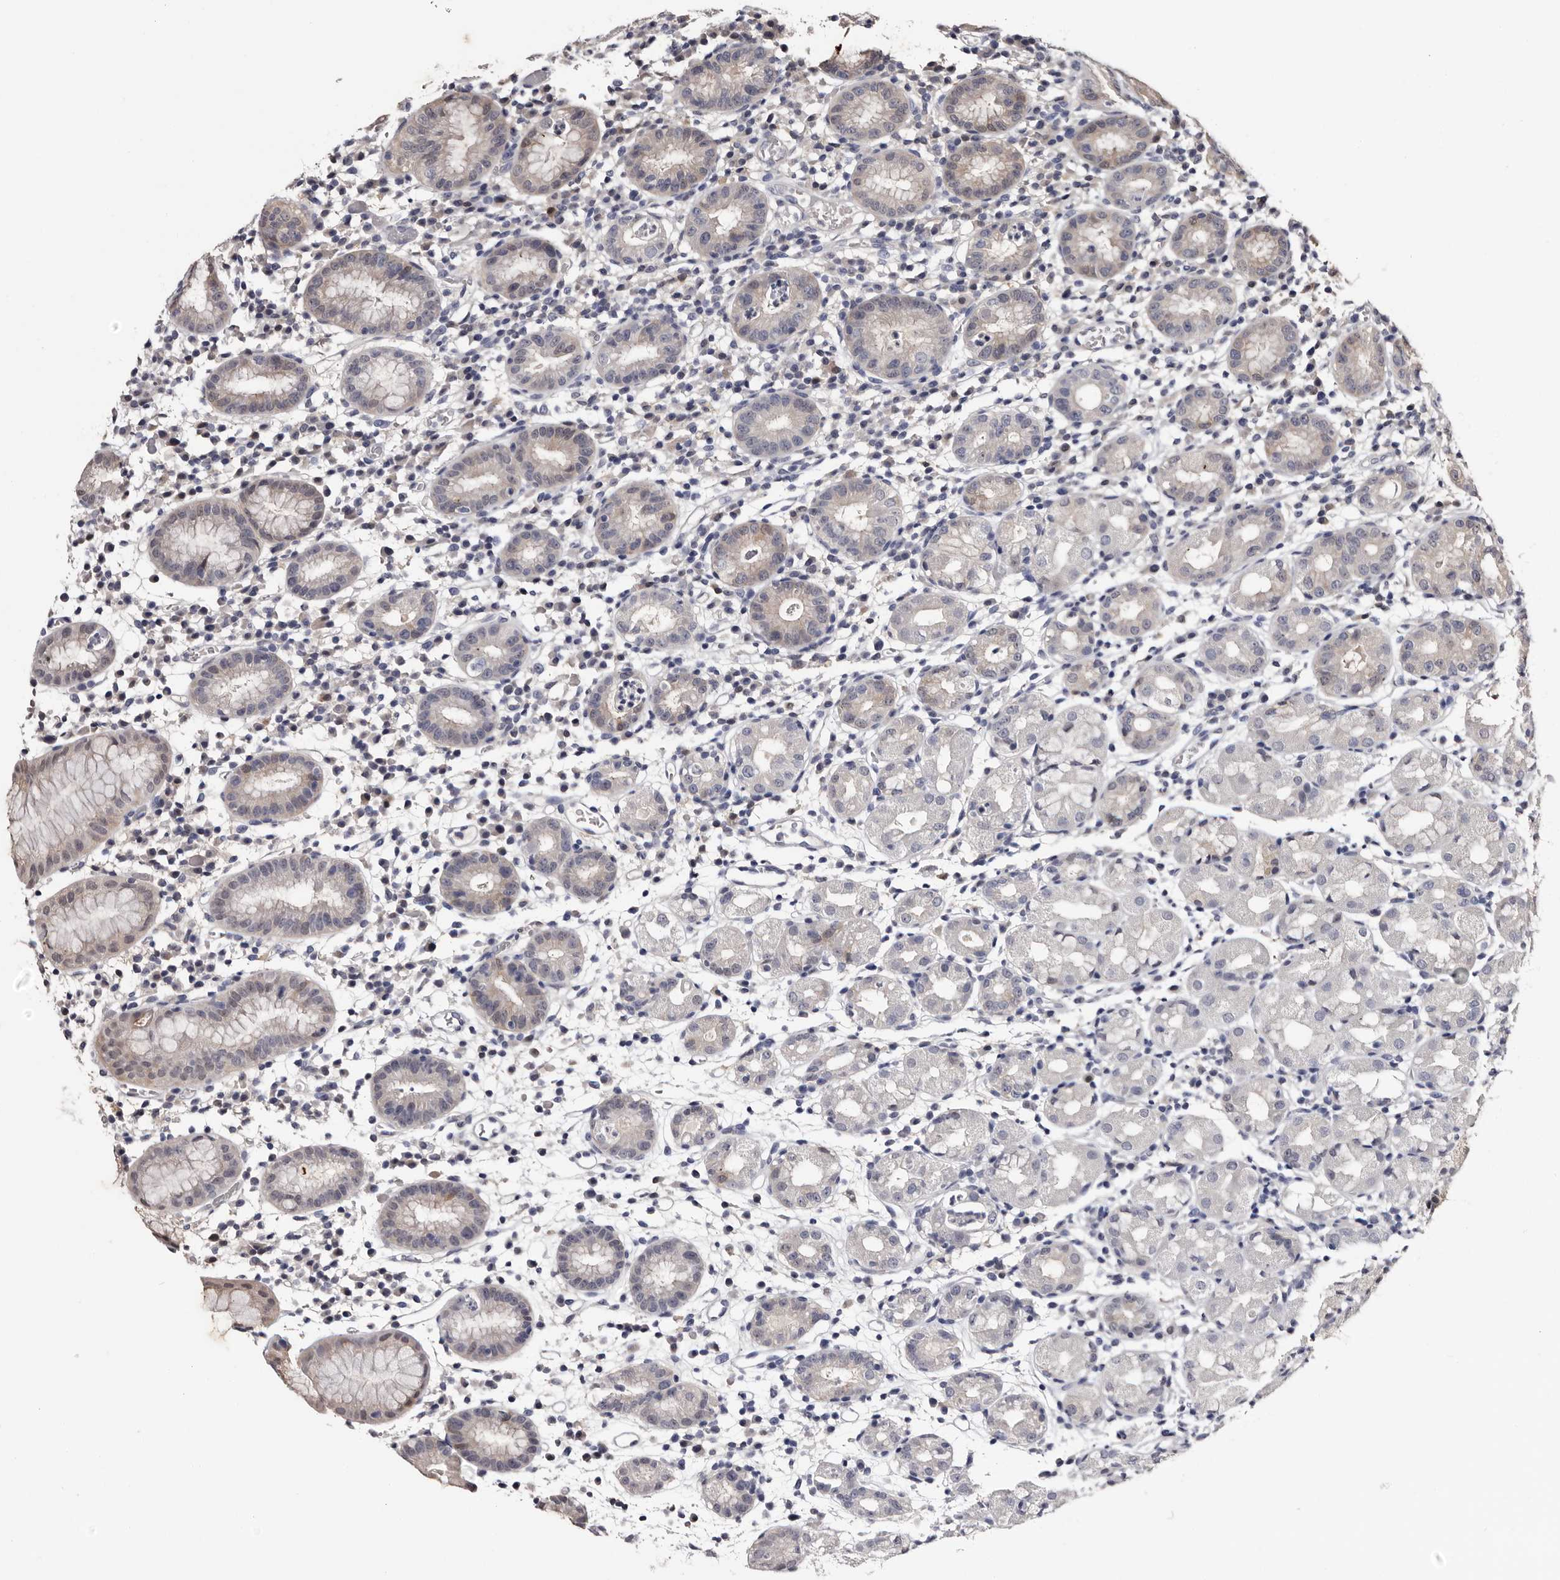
{"staining": {"intensity": "weak", "quantity": "<25%", "location": "cytoplasmic/membranous"}, "tissue": "stomach", "cell_type": "Glandular cells", "image_type": "normal", "snomed": [{"axis": "morphology", "description": "Normal tissue, NOS"}, {"axis": "topography", "description": "Stomach"}, {"axis": "topography", "description": "Stomach, lower"}], "caption": "DAB immunohistochemical staining of benign human stomach displays no significant expression in glandular cells. Brightfield microscopy of immunohistochemistry stained with DAB (3,3'-diaminobenzidine) (brown) and hematoxylin (blue), captured at high magnification.", "gene": "DNPH1", "patient": {"sex": "female", "age": 75}}